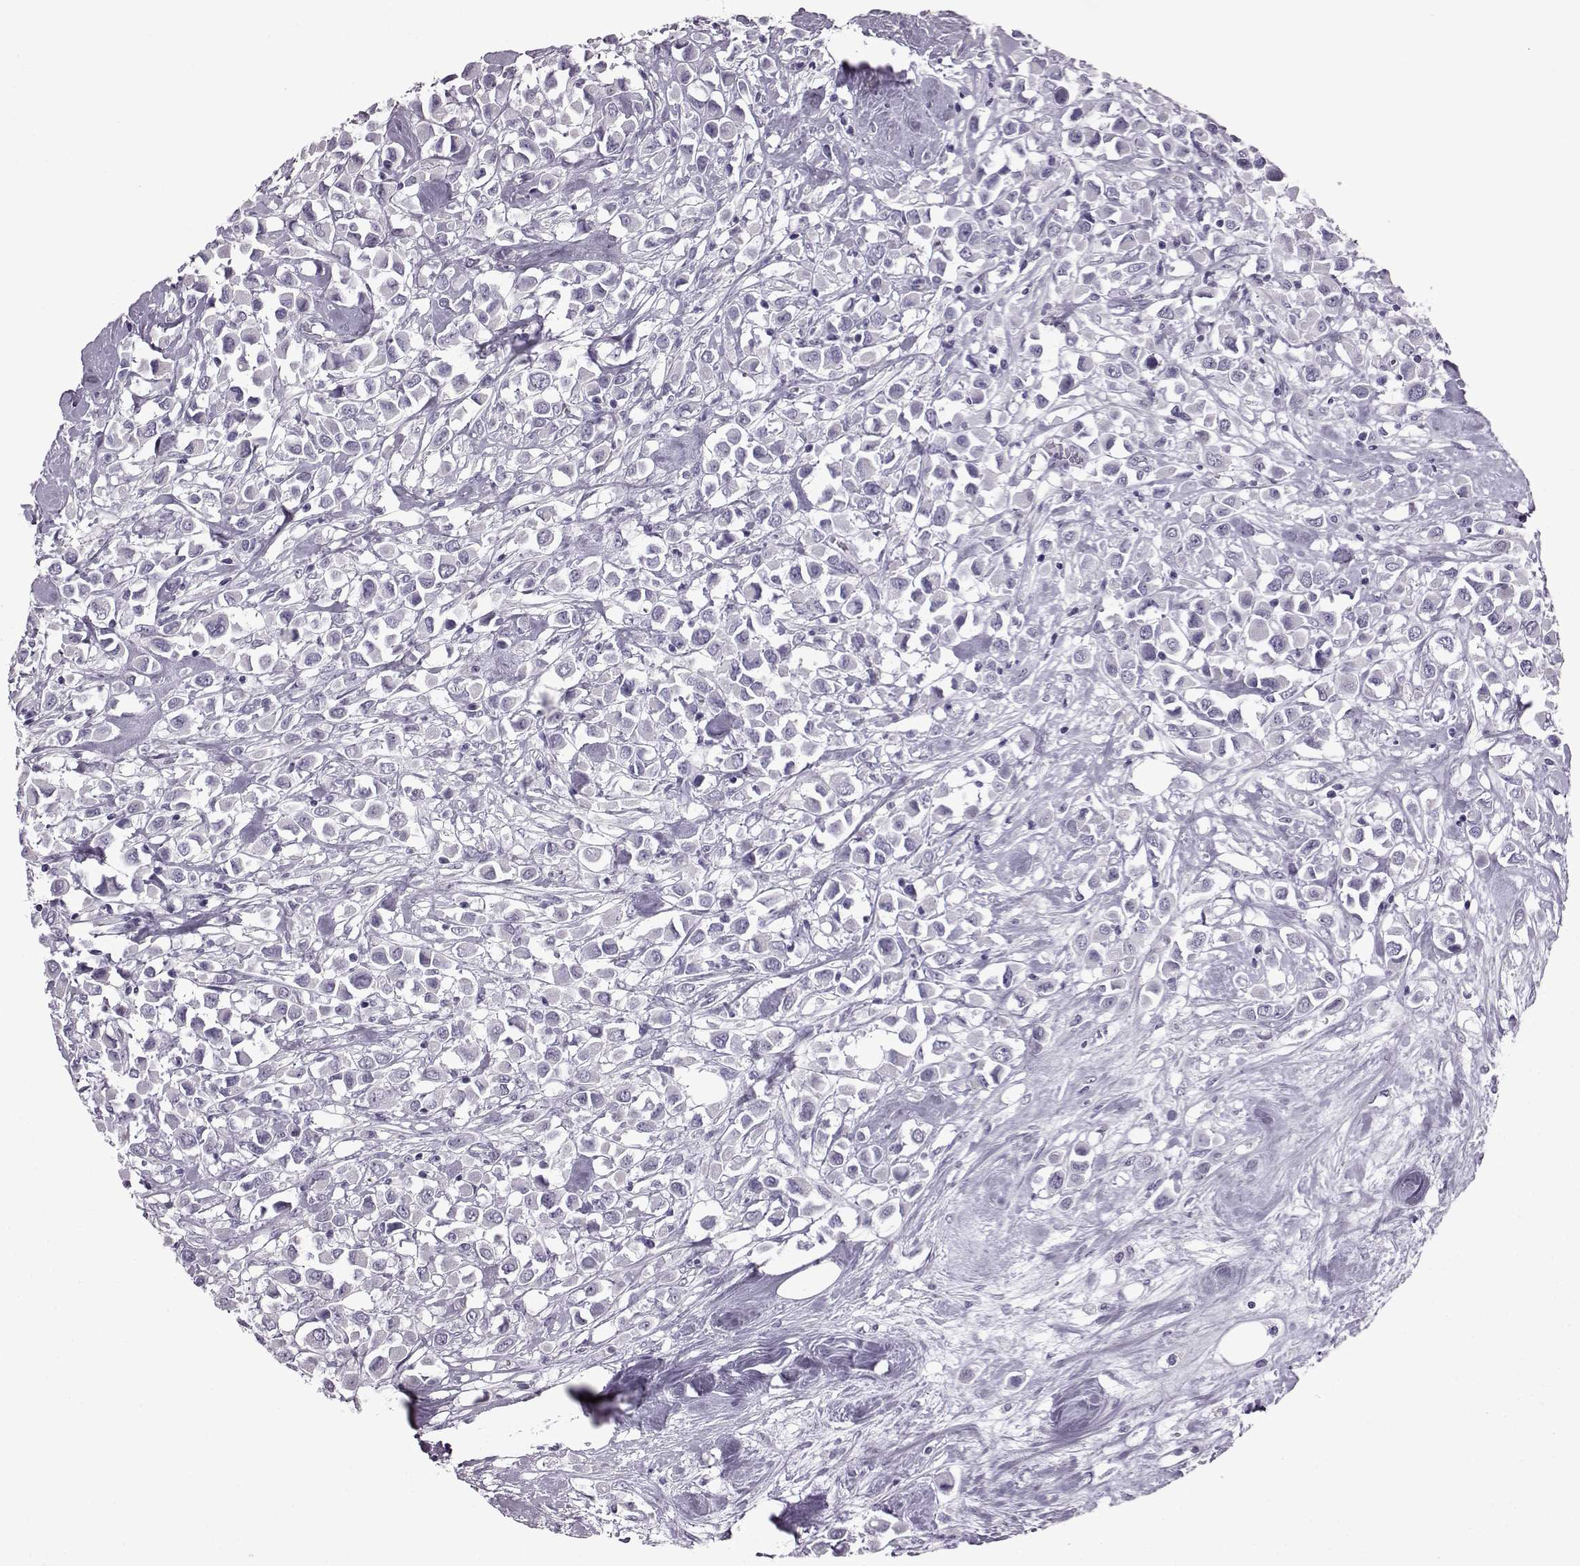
{"staining": {"intensity": "negative", "quantity": "none", "location": "none"}, "tissue": "breast cancer", "cell_type": "Tumor cells", "image_type": "cancer", "snomed": [{"axis": "morphology", "description": "Duct carcinoma"}, {"axis": "topography", "description": "Breast"}], "caption": "Immunohistochemistry photomicrograph of neoplastic tissue: human breast invasive ductal carcinoma stained with DAB reveals no significant protein staining in tumor cells.", "gene": "SLC28A2", "patient": {"sex": "female", "age": 61}}